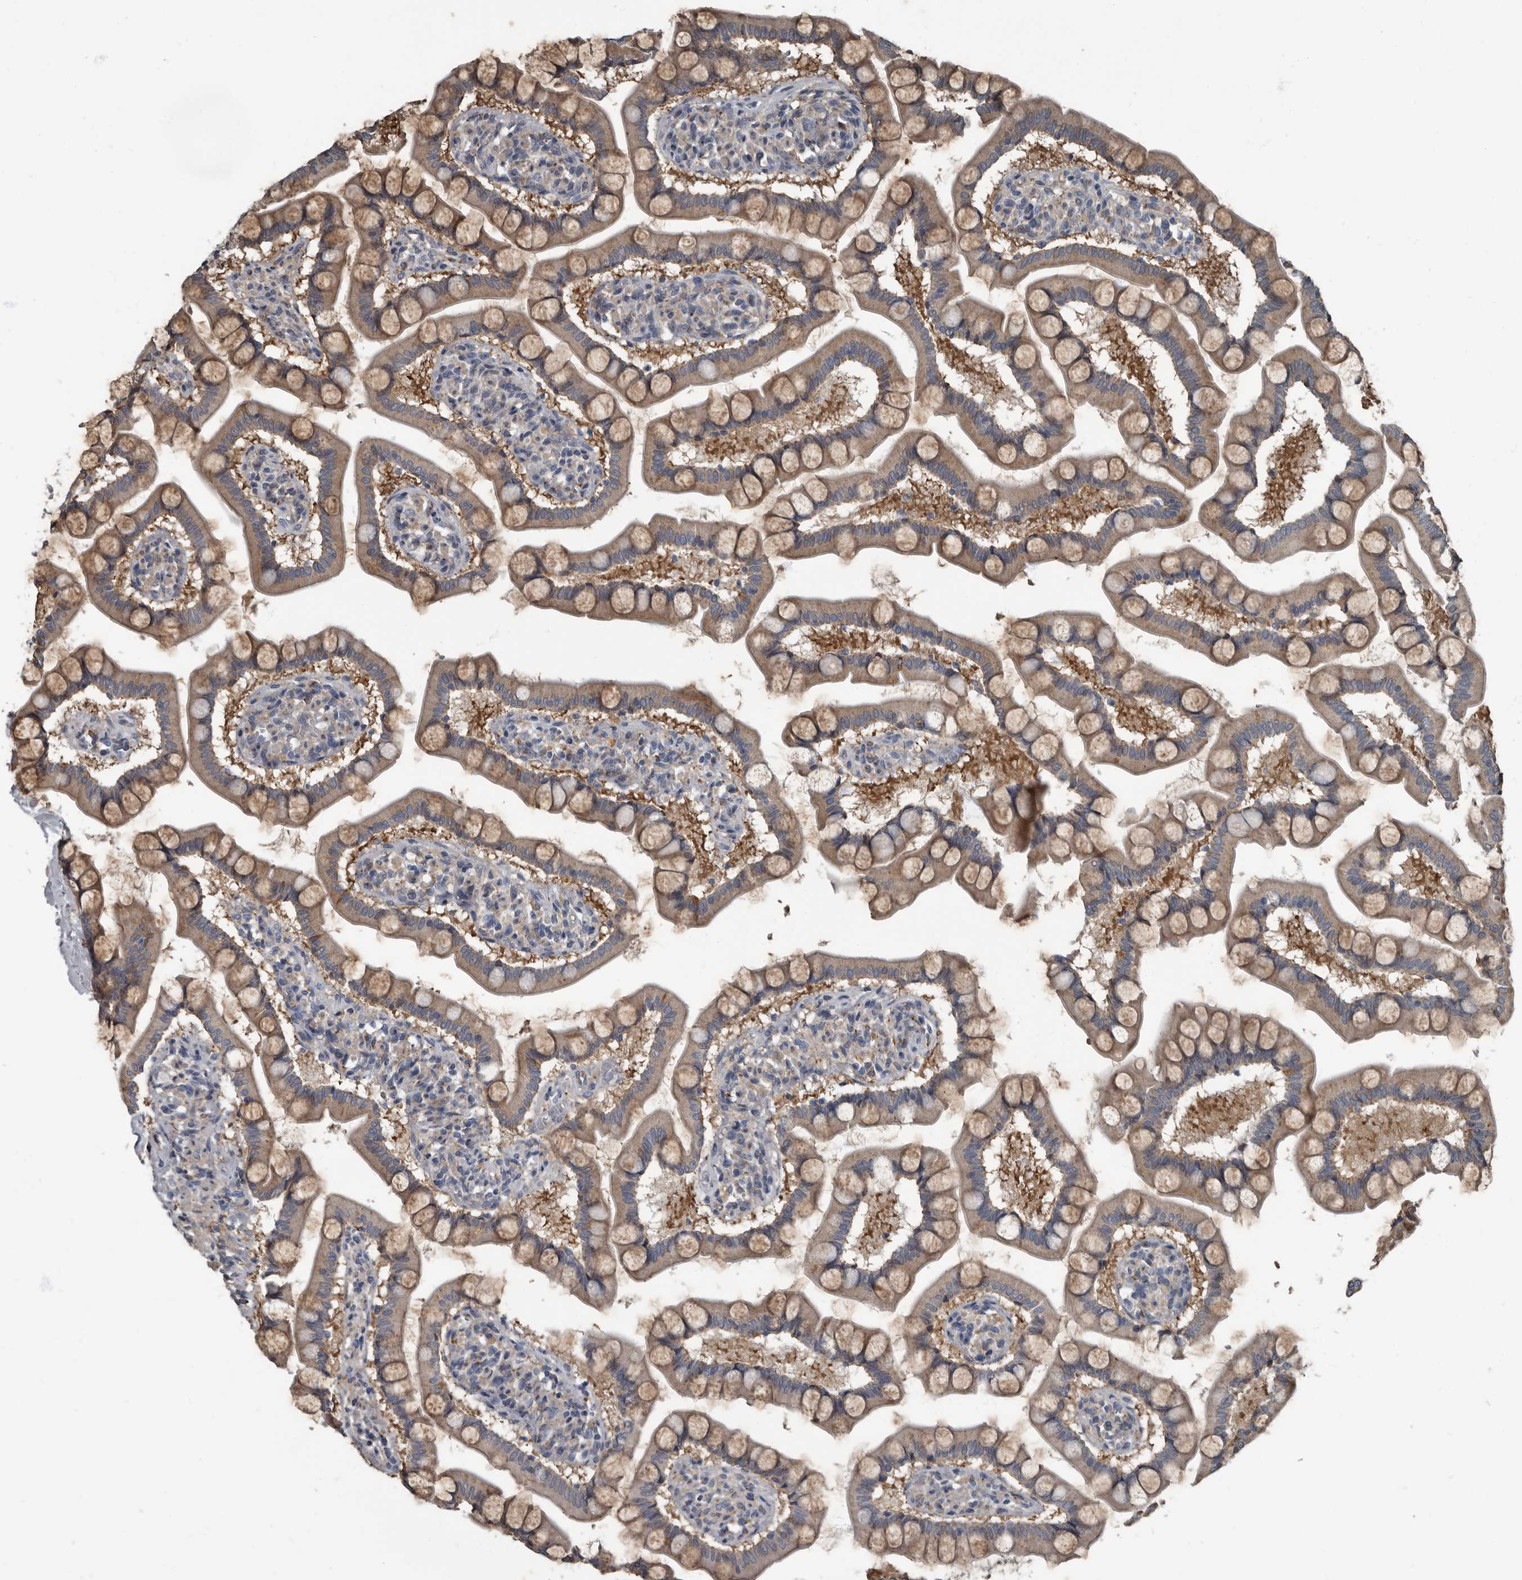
{"staining": {"intensity": "moderate", "quantity": ">75%", "location": "cytoplasmic/membranous"}, "tissue": "small intestine", "cell_type": "Glandular cells", "image_type": "normal", "snomed": [{"axis": "morphology", "description": "Normal tissue, NOS"}, {"axis": "topography", "description": "Small intestine"}], "caption": "DAB immunohistochemical staining of normal small intestine shows moderate cytoplasmic/membranous protein positivity in about >75% of glandular cells.", "gene": "TPD52L1", "patient": {"sex": "male", "age": 41}}